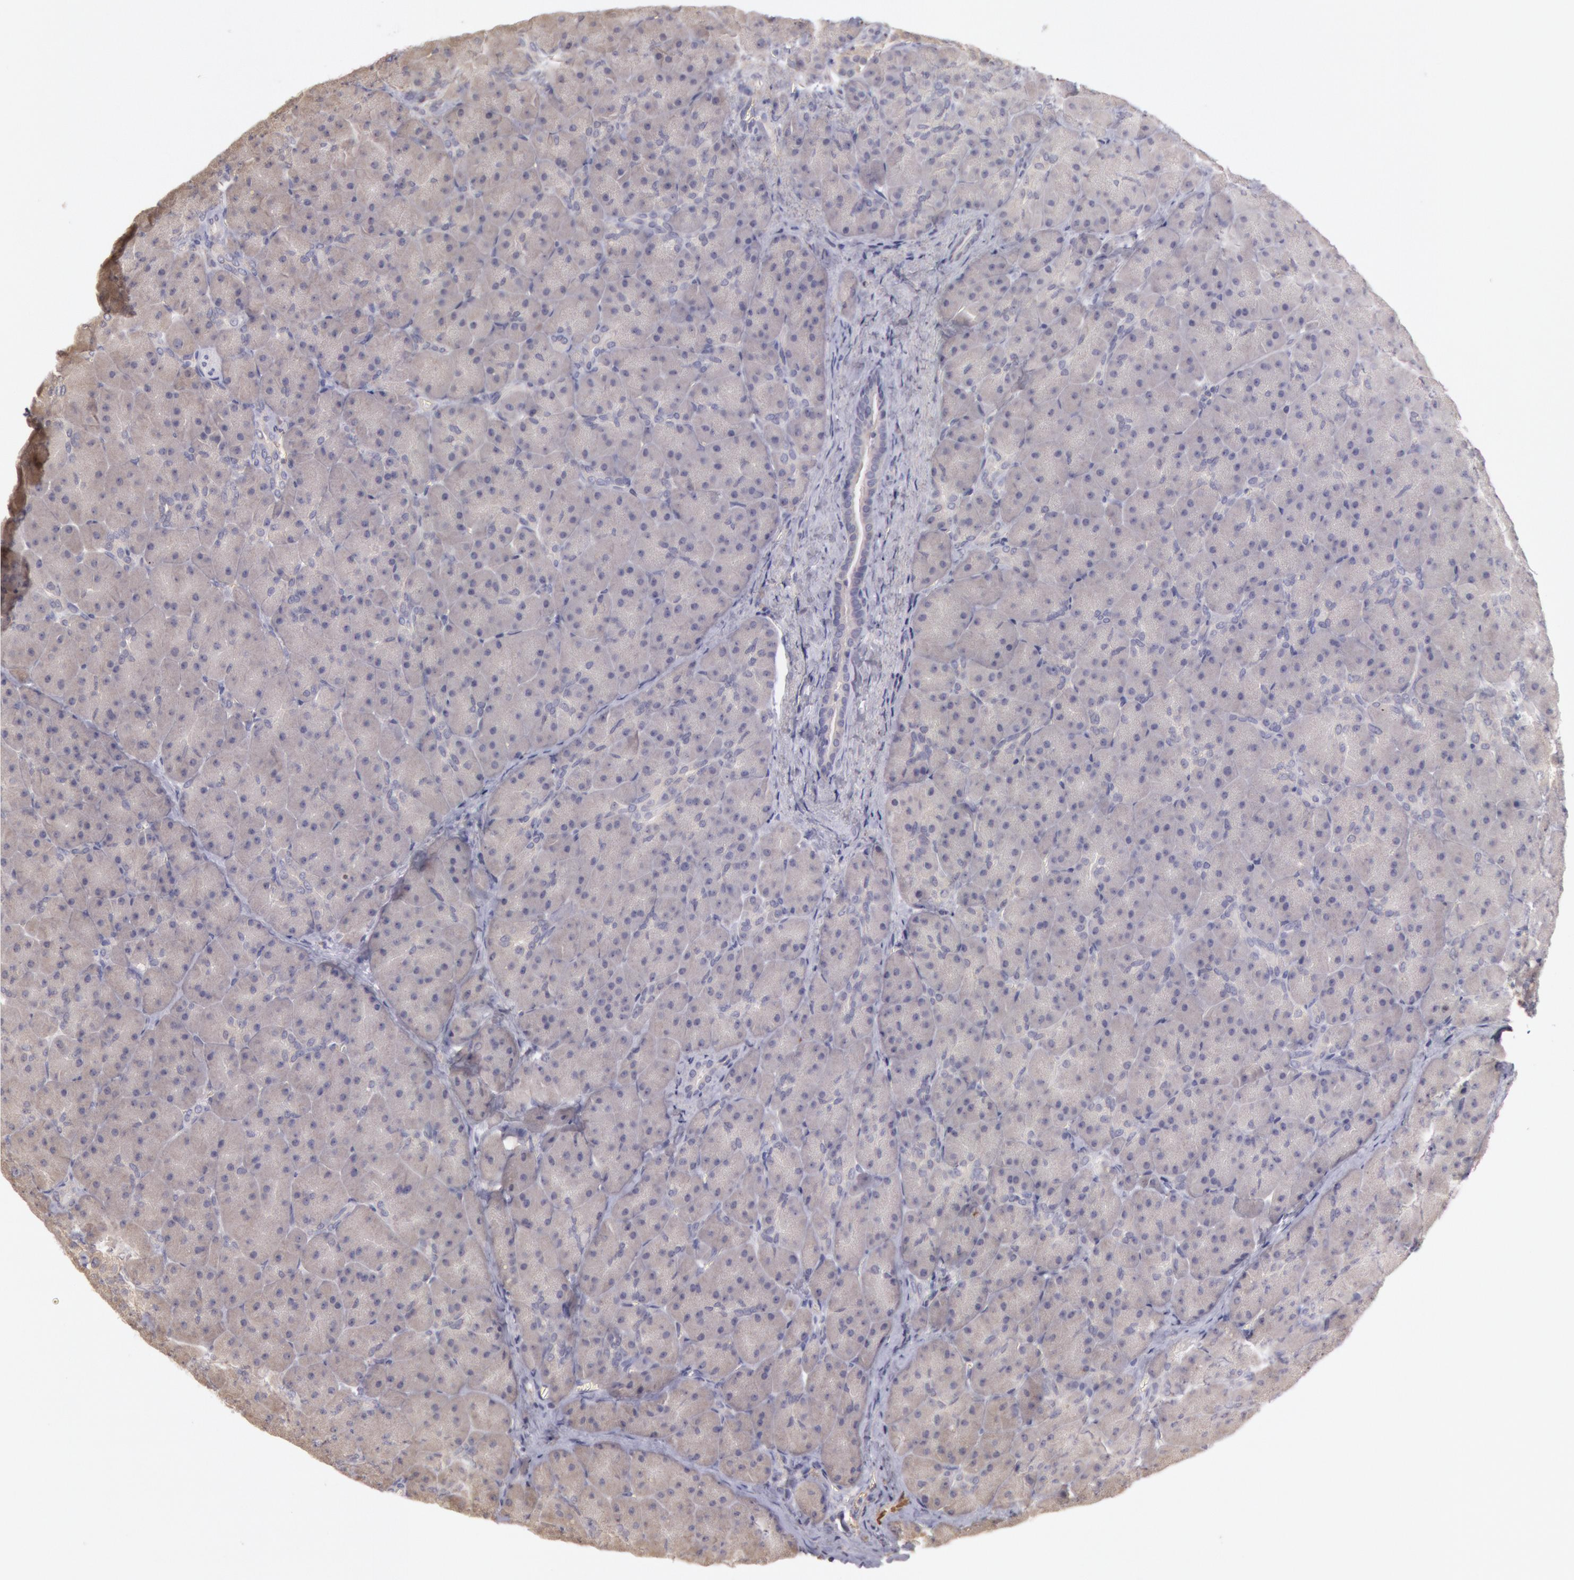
{"staining": {"intensity": "negative", "quantity": "none", "location": "none"}, "tissue": "pancreas", "cell_type": "Exocrine glandular cells", "image_type": "normal", "snomed": [{"axis": "morphology", "description": "Normal tissue, NOS"}, {"axis": "topography", "description": "Pancreas"}], "caption": "This is an IHC micrograph of normal pancreas. There is no positivity in exocrine glandular cells.", "gene": "C1R", "patient": {"sex": "male", "age": 66}}